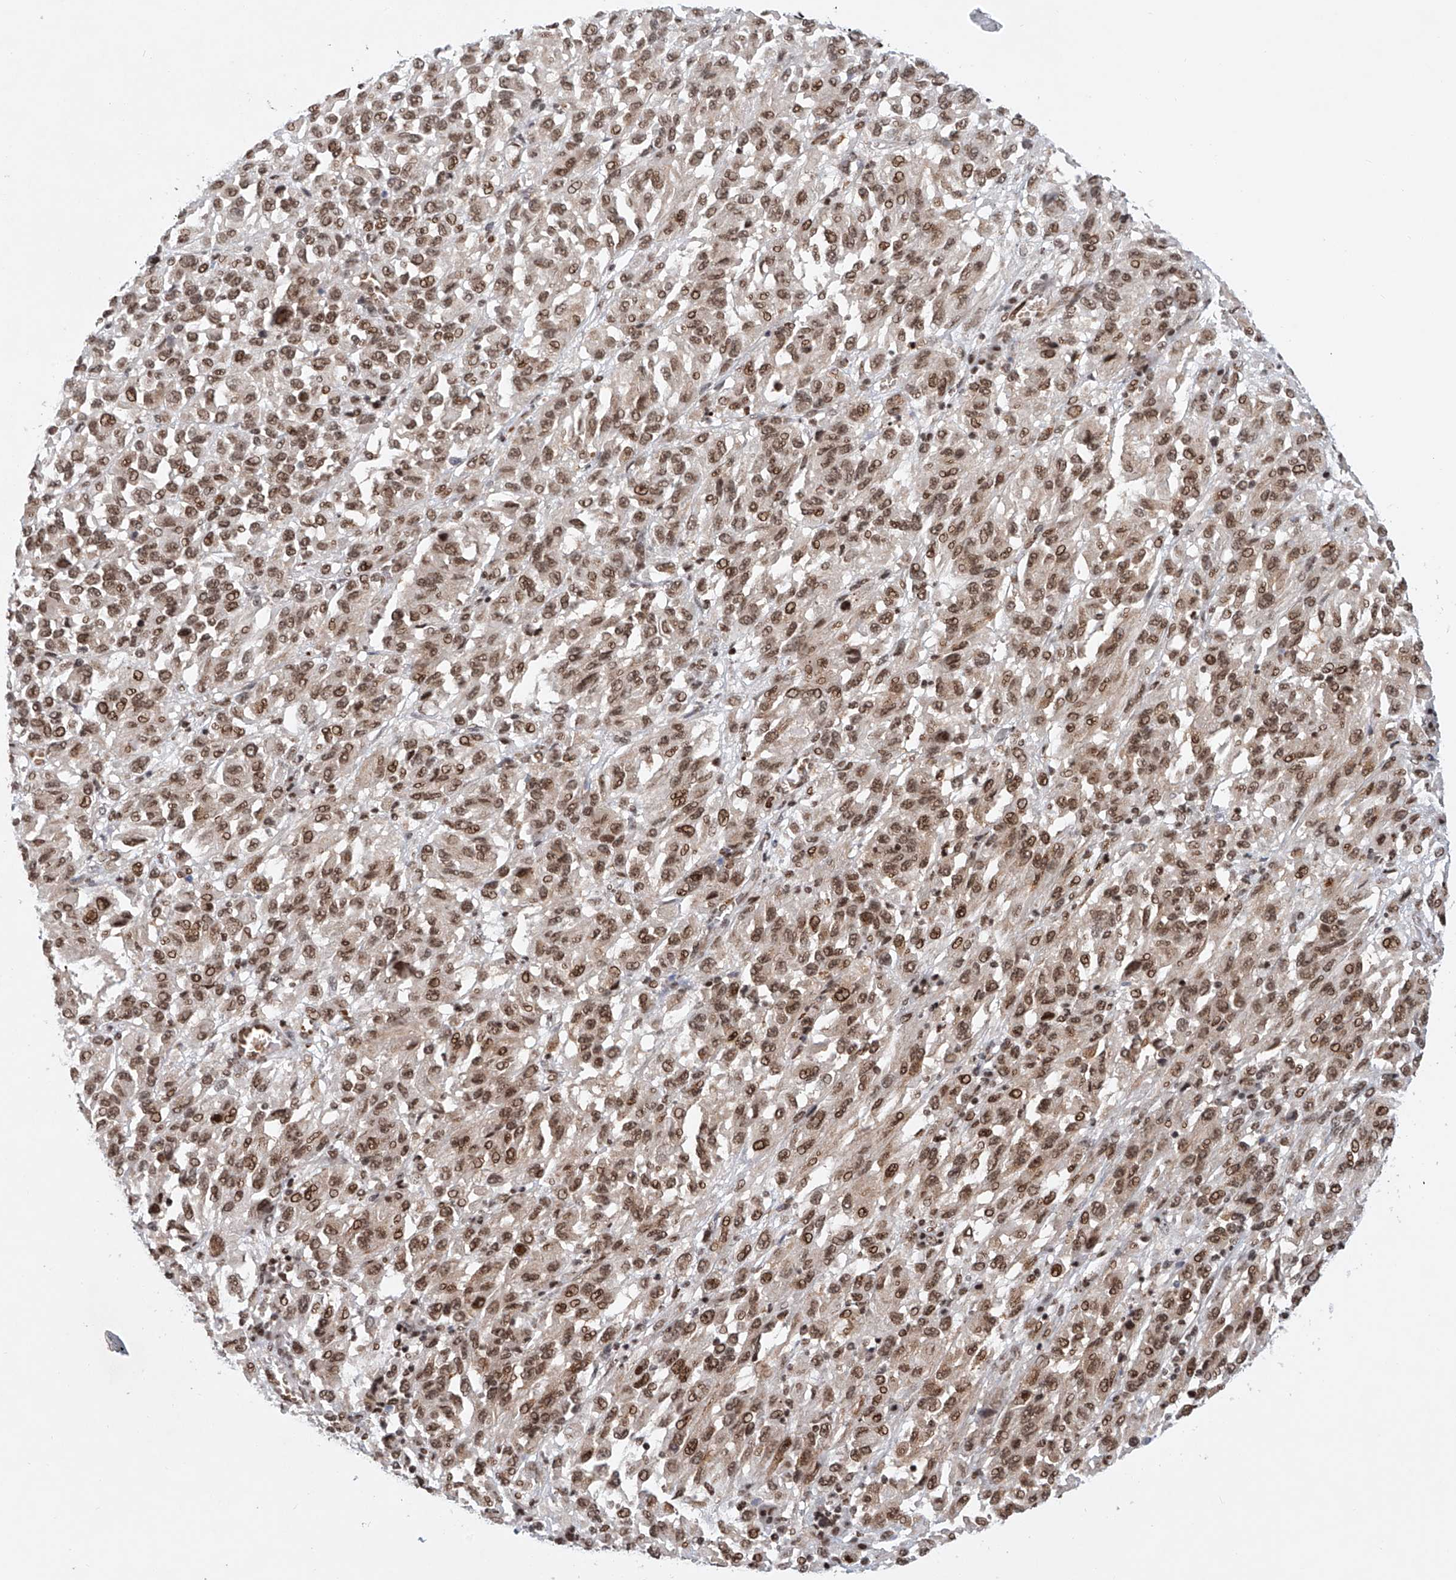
{"staining": {"intensity": "moderate", "quantity": ">75%", "location": "nuclear"}, "tissue": "melanoma", "cell_type": "Tumor cells", "image_type": "cancer", "snomed": [{"axis": "morphology", "description": "Malignant melanoma, Metastatic site"}, {"axis": "topography", "description": "Lung"}], "caption": "High-magnification brightfield microscopy of malignant melanoma (metastatic site) stained with DAB (brown) and counterstained with hematoxylin (blue). tumor cells exhibit moderate nuclear staining is present in about>75% of cells.", "gene": "ZNF470", "patient": {"sex": "male", "age": 64}}